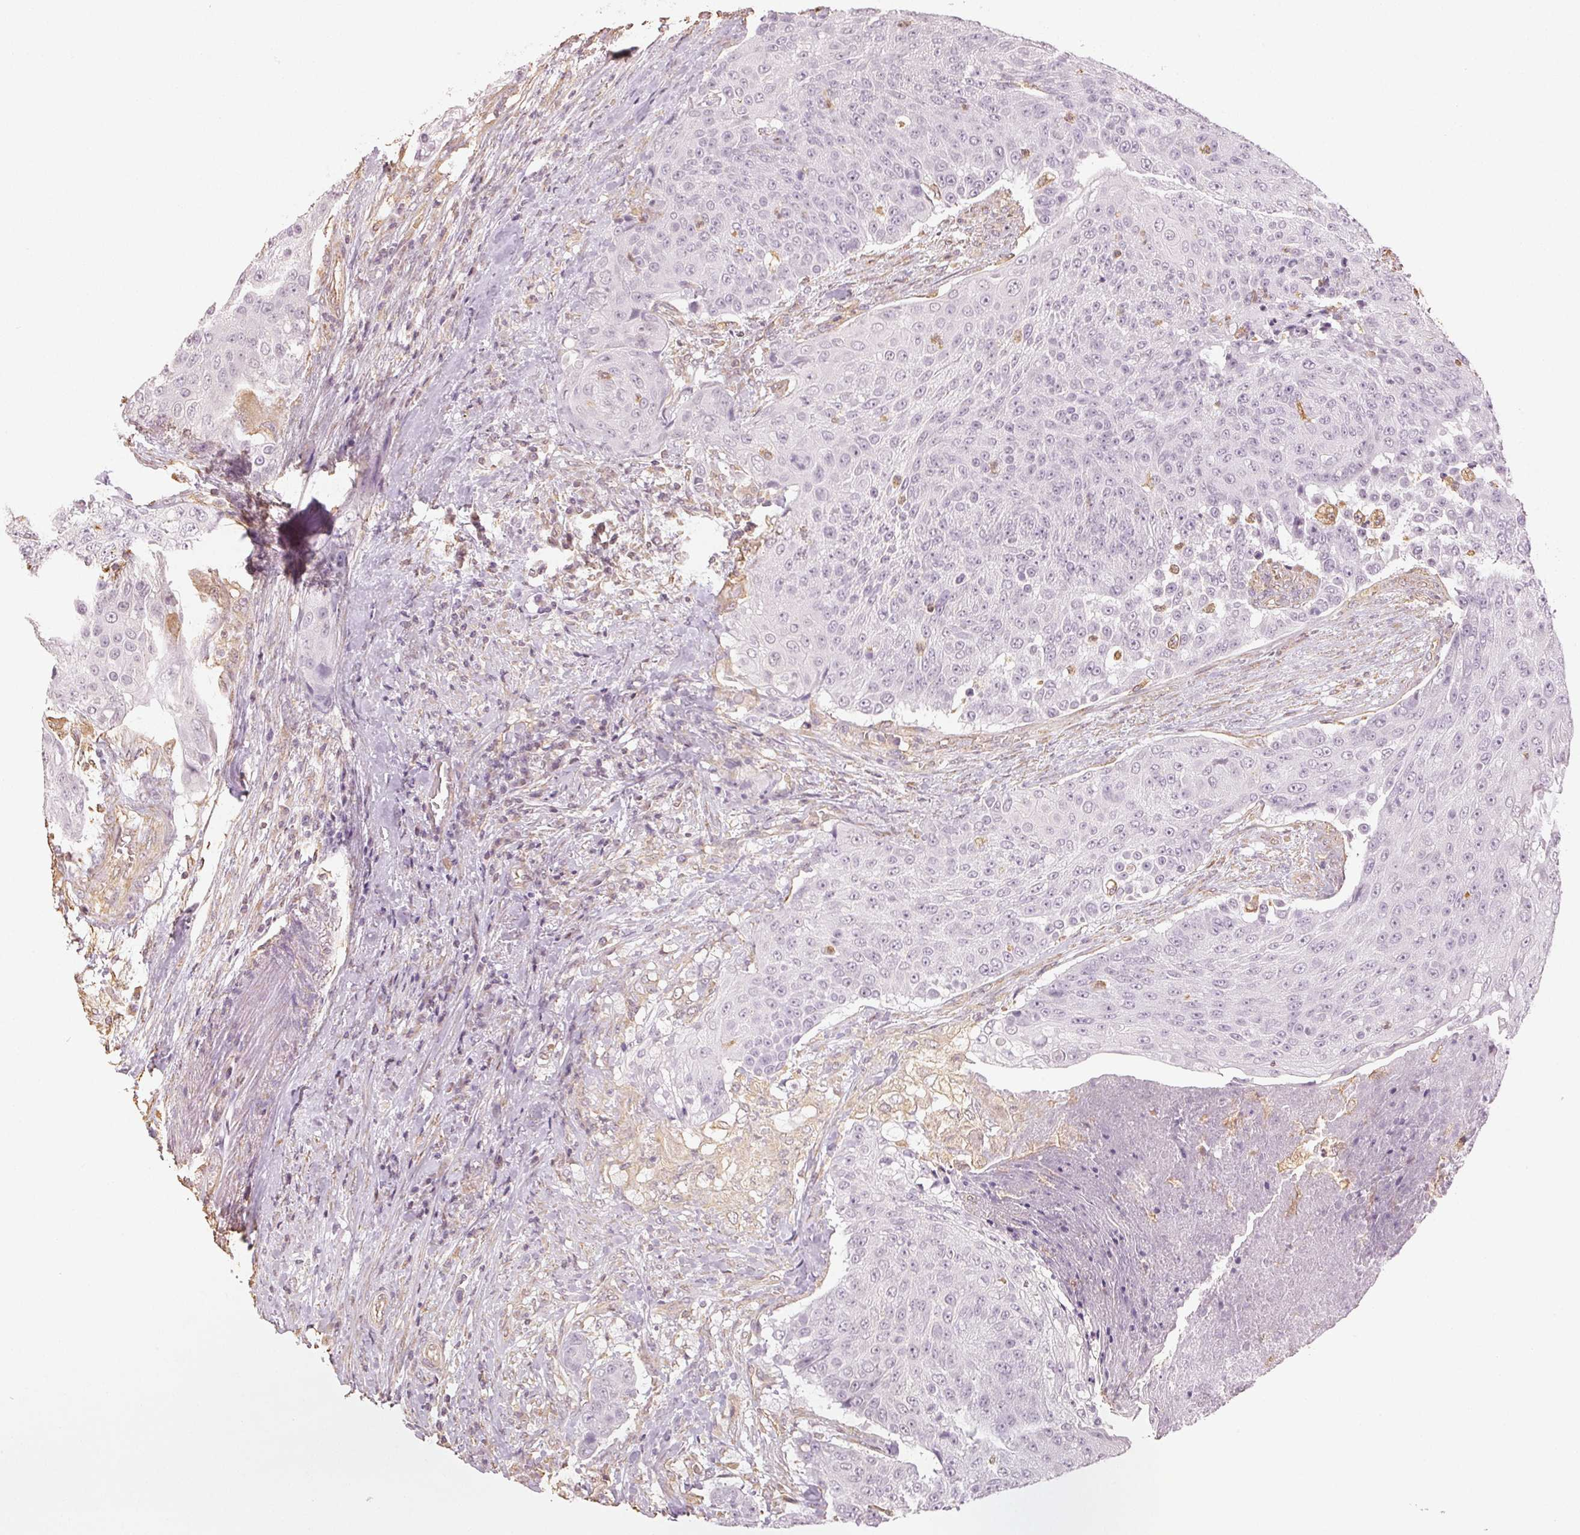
{"staining": {"intensity": "negative", "quantity": "none", "location": "none"}, "tissue": "urothelial cancer", "cell_type": "Tumor cells", "image_type": "cancer", "snomed": [{"axis": "morphology", "description": "Urothelial carcinoma, High grade"}, {"axis": "topography", "description": "Urinary bladder"}], "caption": "IHC image of neoplastic tissue: human urothelial carcinoma (high-grade) stained with DAB (3,3'-diaminobenzidine) shows no significant protein positivity in tumor cells.", "gene": "COL7A1", "patient": {"sex": "female", "age": 63}}